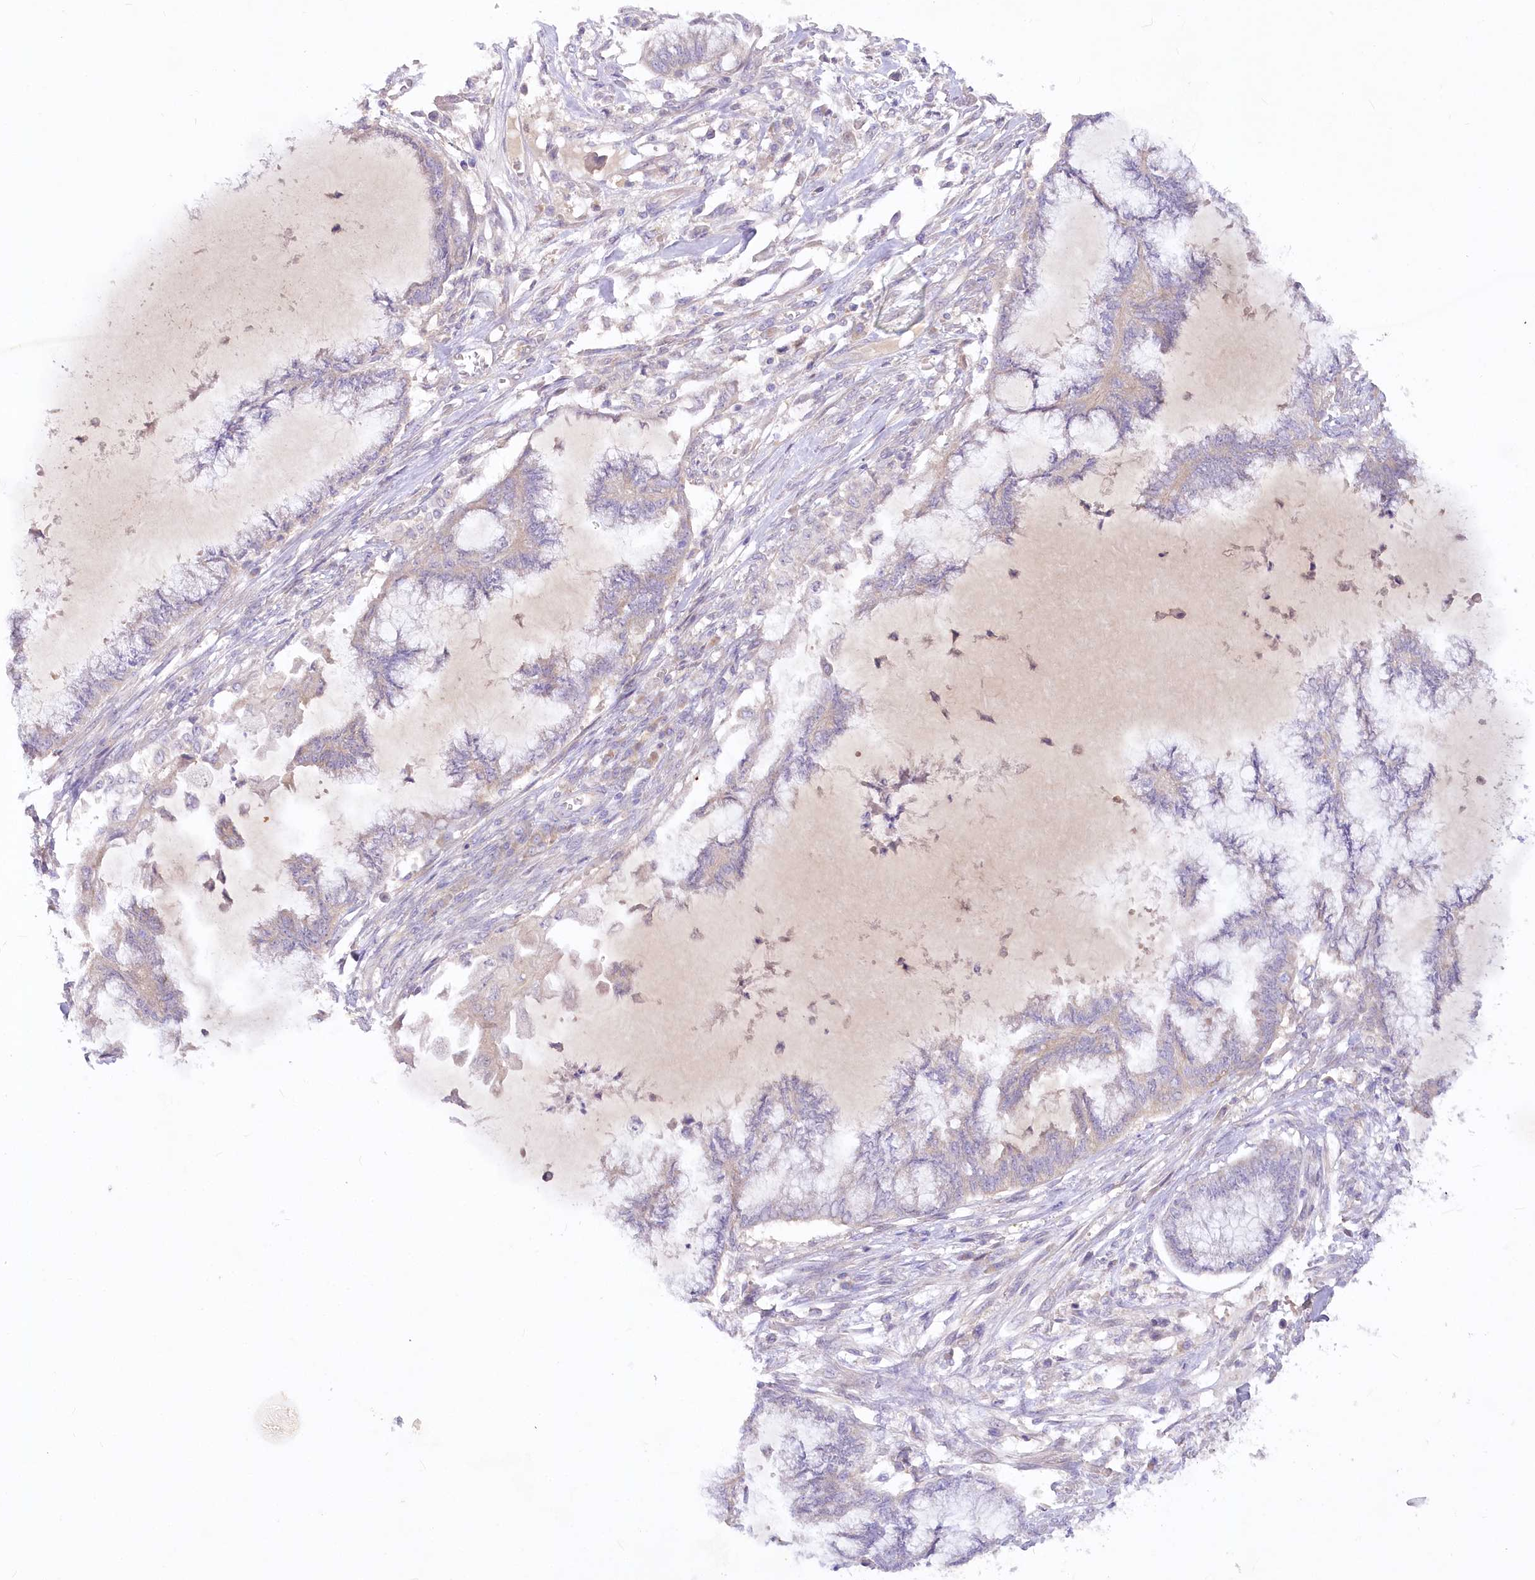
{"staining": {"intensity": "negative", "quantity": "none", "location": "none"}, "tissue": "endometrial cancer", "cell_type": "Tumor cells", "image_type": "cancer", "snomed": [{"axis": "morphology", "description": "Adenocarcinoma, NOS"}, {"axis": "topography", "description": "Endometrium"}], "caption": "Immunohistochemistry (IHC) micrograph of adenocarcinoma (endometrial) stained for a protein (brown), which shows no staining in tumor cells.", "gene": "EFHC2", "patient": {"sex": "female", "age": 86}}